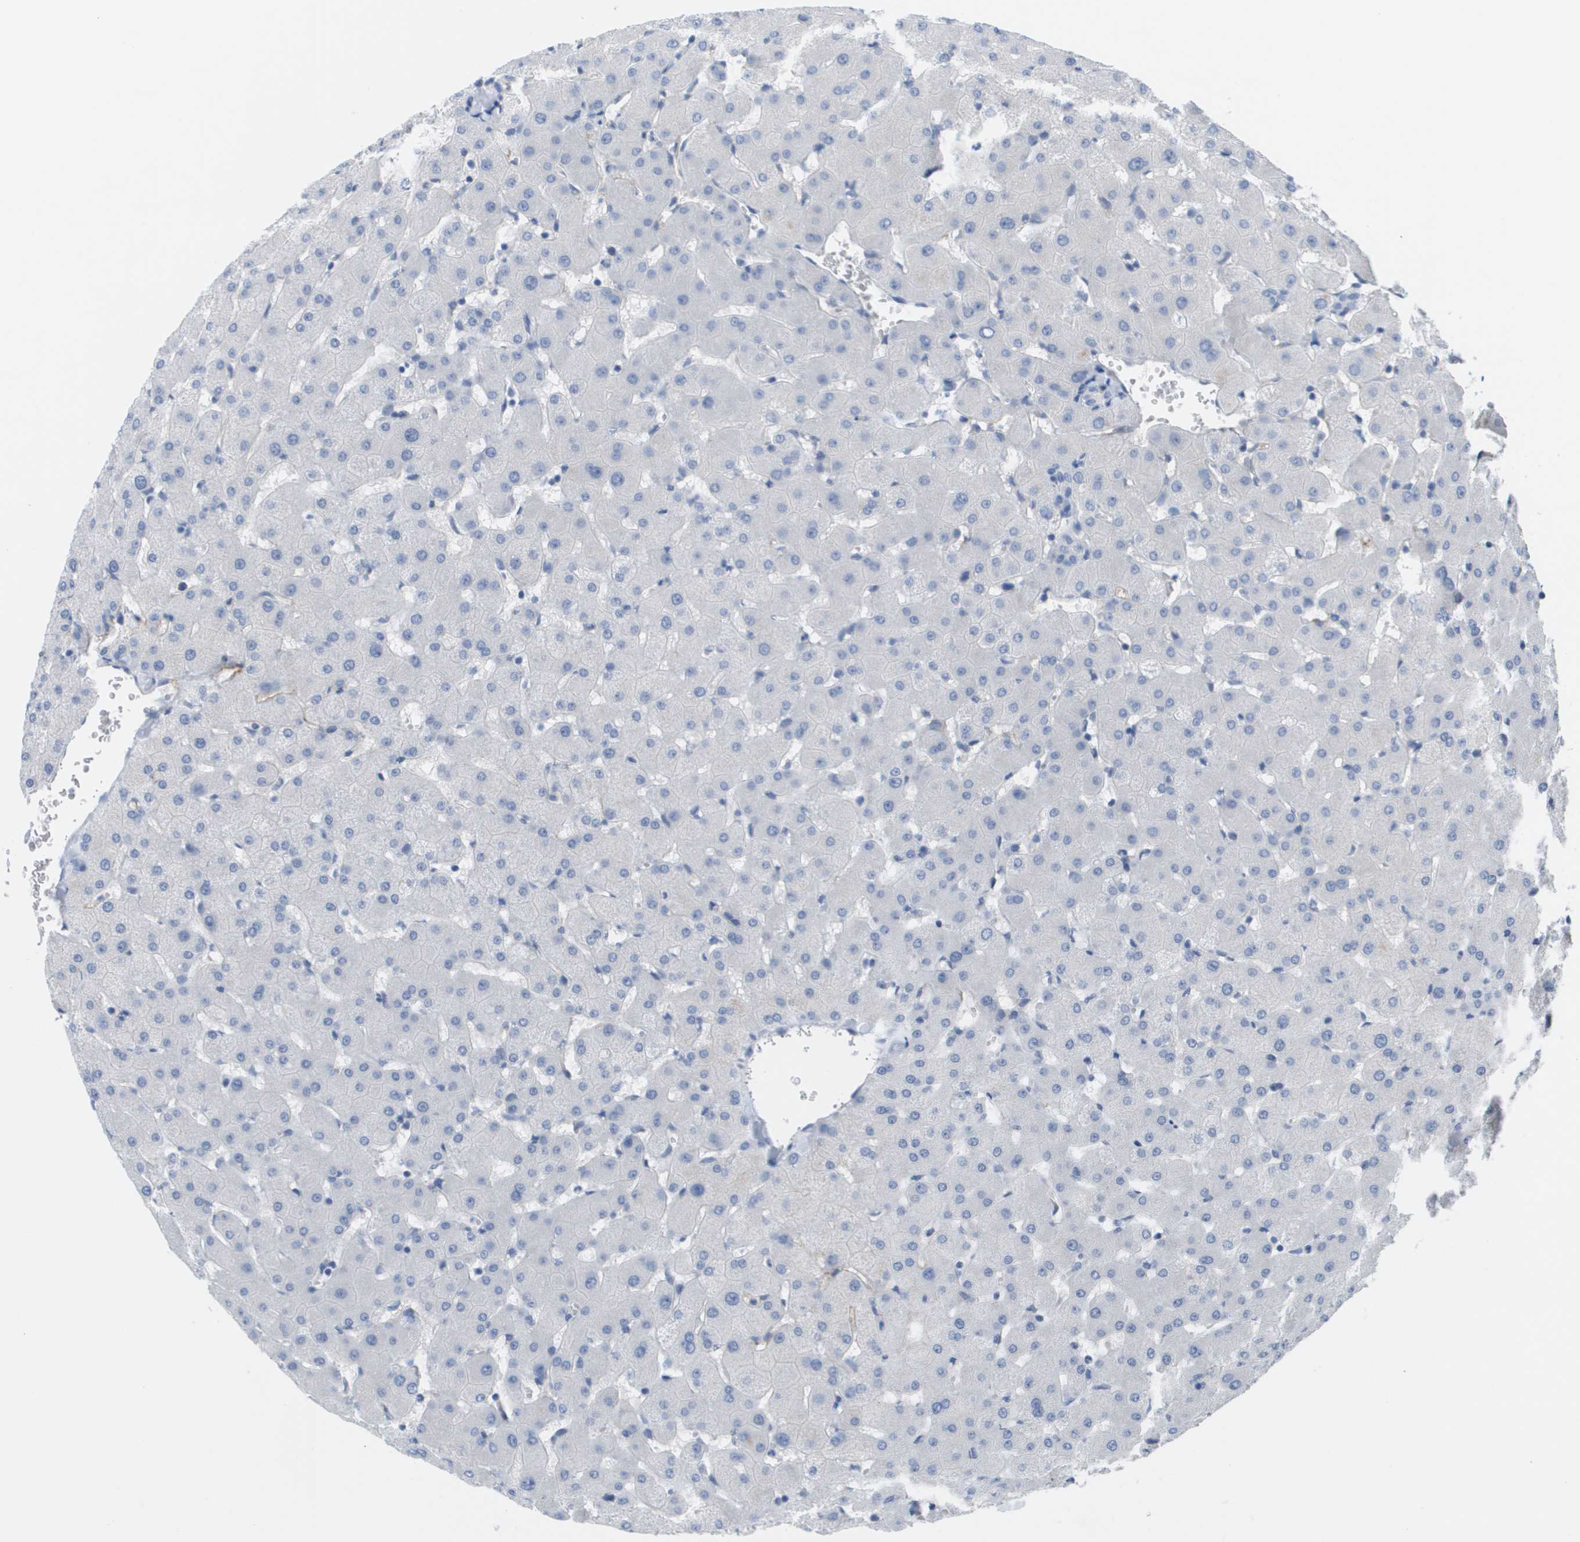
{"staining": {"intensity": "negative", "quantity": "none", "location": "none"}, "tissue": "liver", "cell_type": "Cholangiocytes", "image_type": "normal", "snomed": [{"axis": "morphology", "description": "Normal tissue, NOS"}, {"axis": "topography", "description": "Liver"}], "caption": "Liver stained for a protein using immunohistochemistry (IHC) reveals no staining cholangiocytes.", "gene": "ANGPT2", "patient": {"sex": "female", "age": 63}}